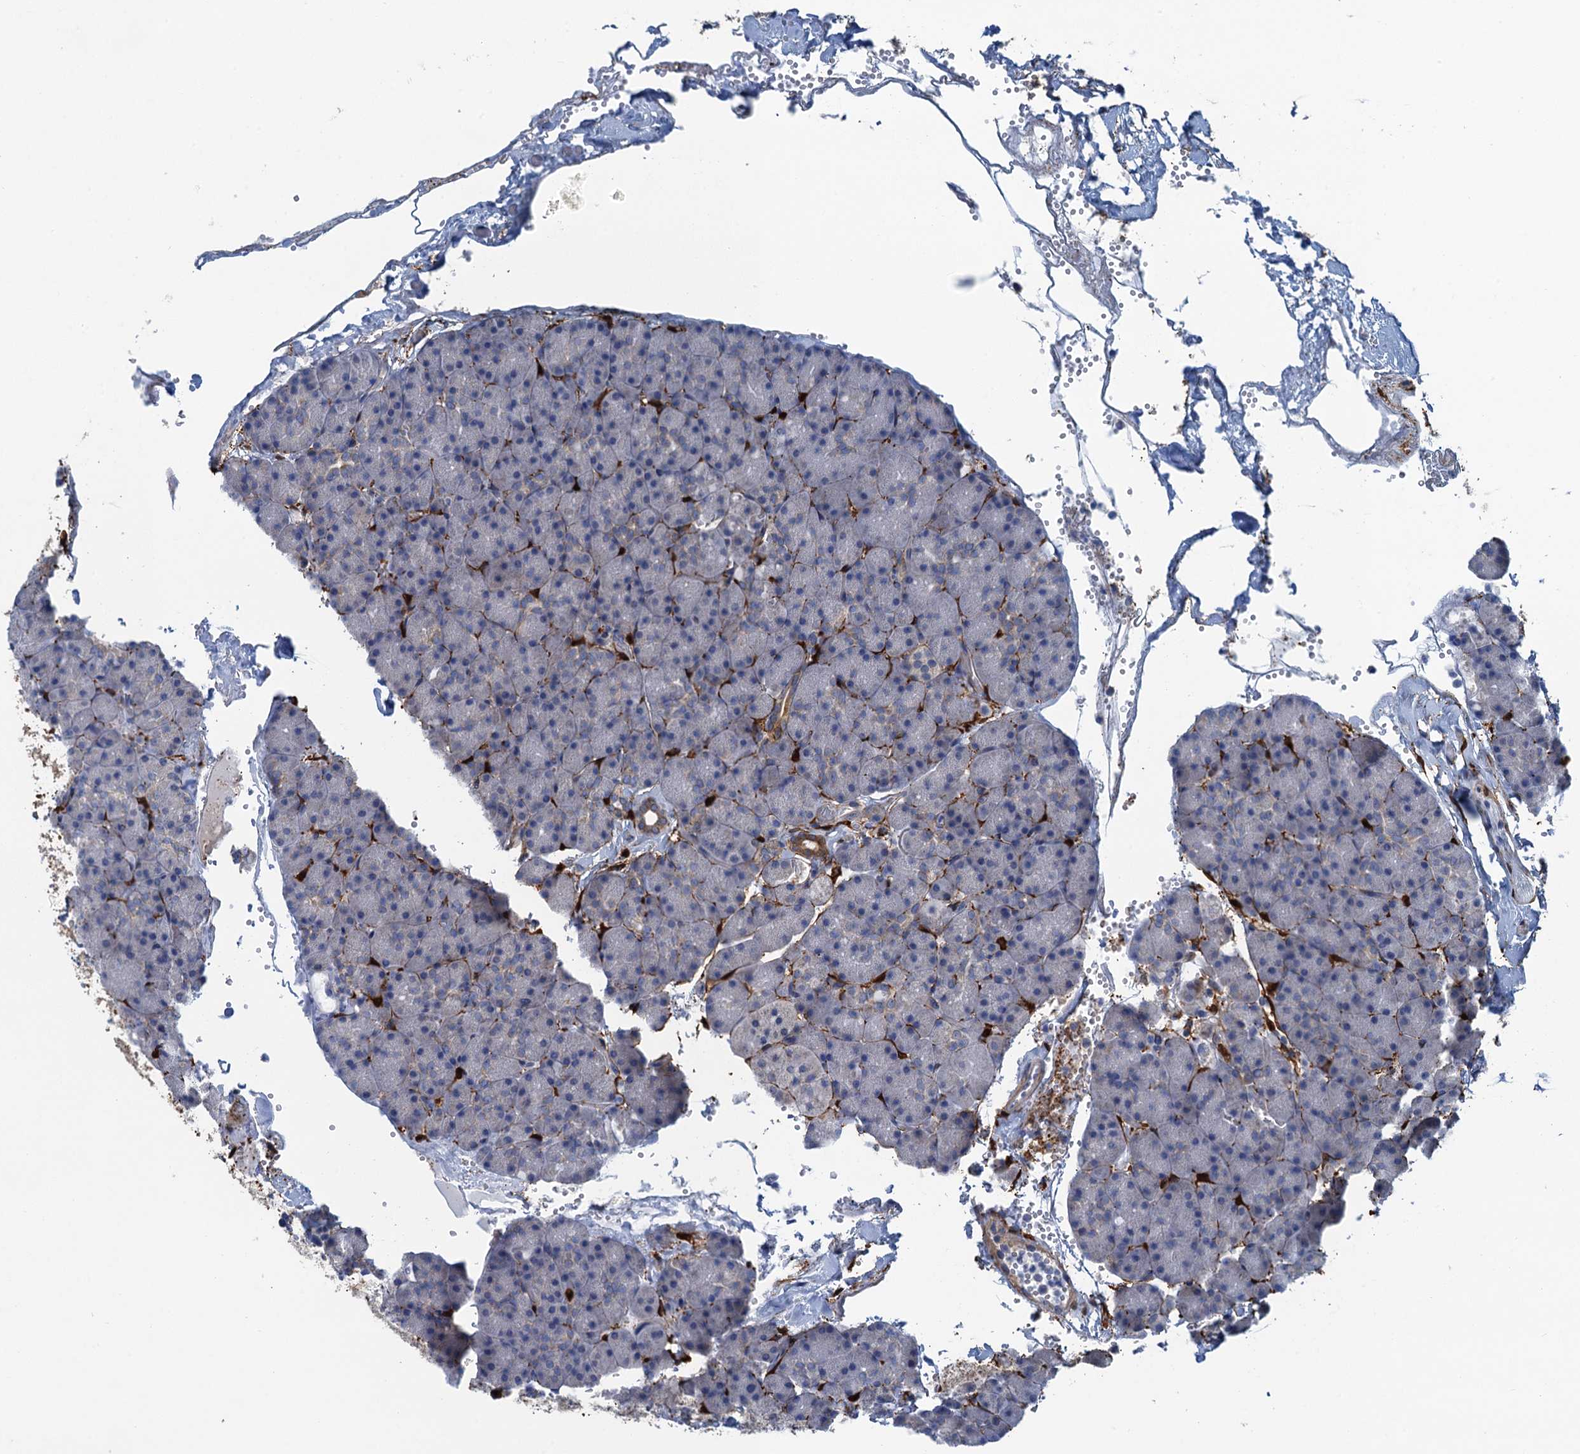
{"staining": {"intensity": "negative", "quantity": "none", "location": "none"}, "tissue": "pancreas", "cell_type": "Exocrine glandular cells", "image_type": "normal", "snomed": [{"axis": "morphology", "description": "Normal tissue, NOS"}, {"axis": "topography", "description": "Pancreas"}], "caption": "IHC of unremarkable human pancreas demonstrates no positivity in exocrine glandular cells.", "gene": "POGLUT3", "patient": {"sex": "male", "age": 36}}